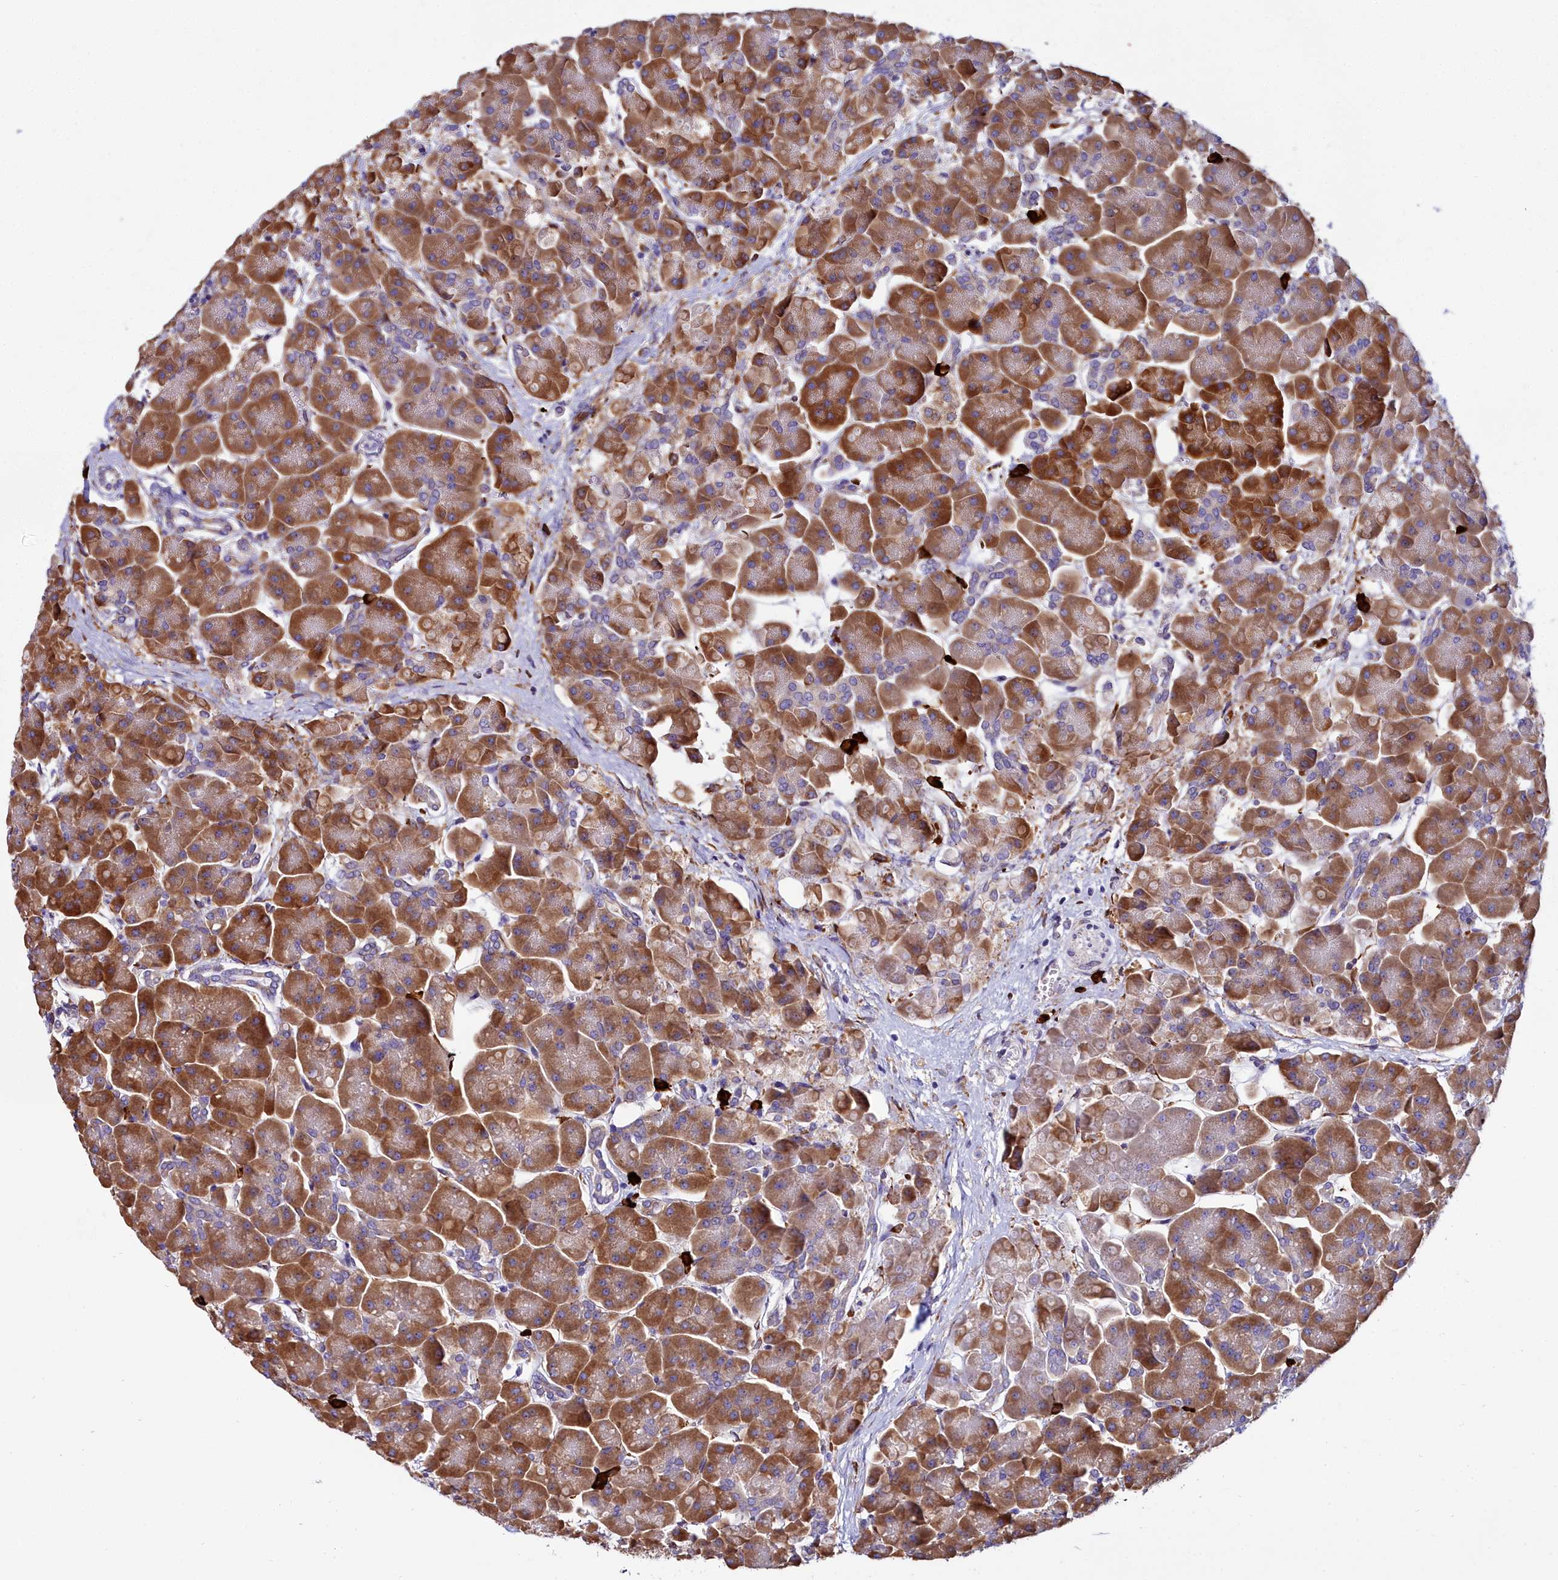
{"staining": {"intensity": "strong", "quantity": ">75%", "location": "cytoplasmic/membranous"}, "tissue": "pancreas", "cell_type": "Exocrine glandular cells", "image_type": "normal", "snomed": [{"axis": "morphology", "description": "Normal tissue, NOS"}, {"axis": "topography", "description": "Pancreas"}], "caption": "The histopathology image displays a brown stain indicating the presence of a protein in the cytoplasmic/membranous of exocrine glandular cells in pancreas.", "gene": "TXNDC5", "patient": {"sex": "male", "age": 66}}